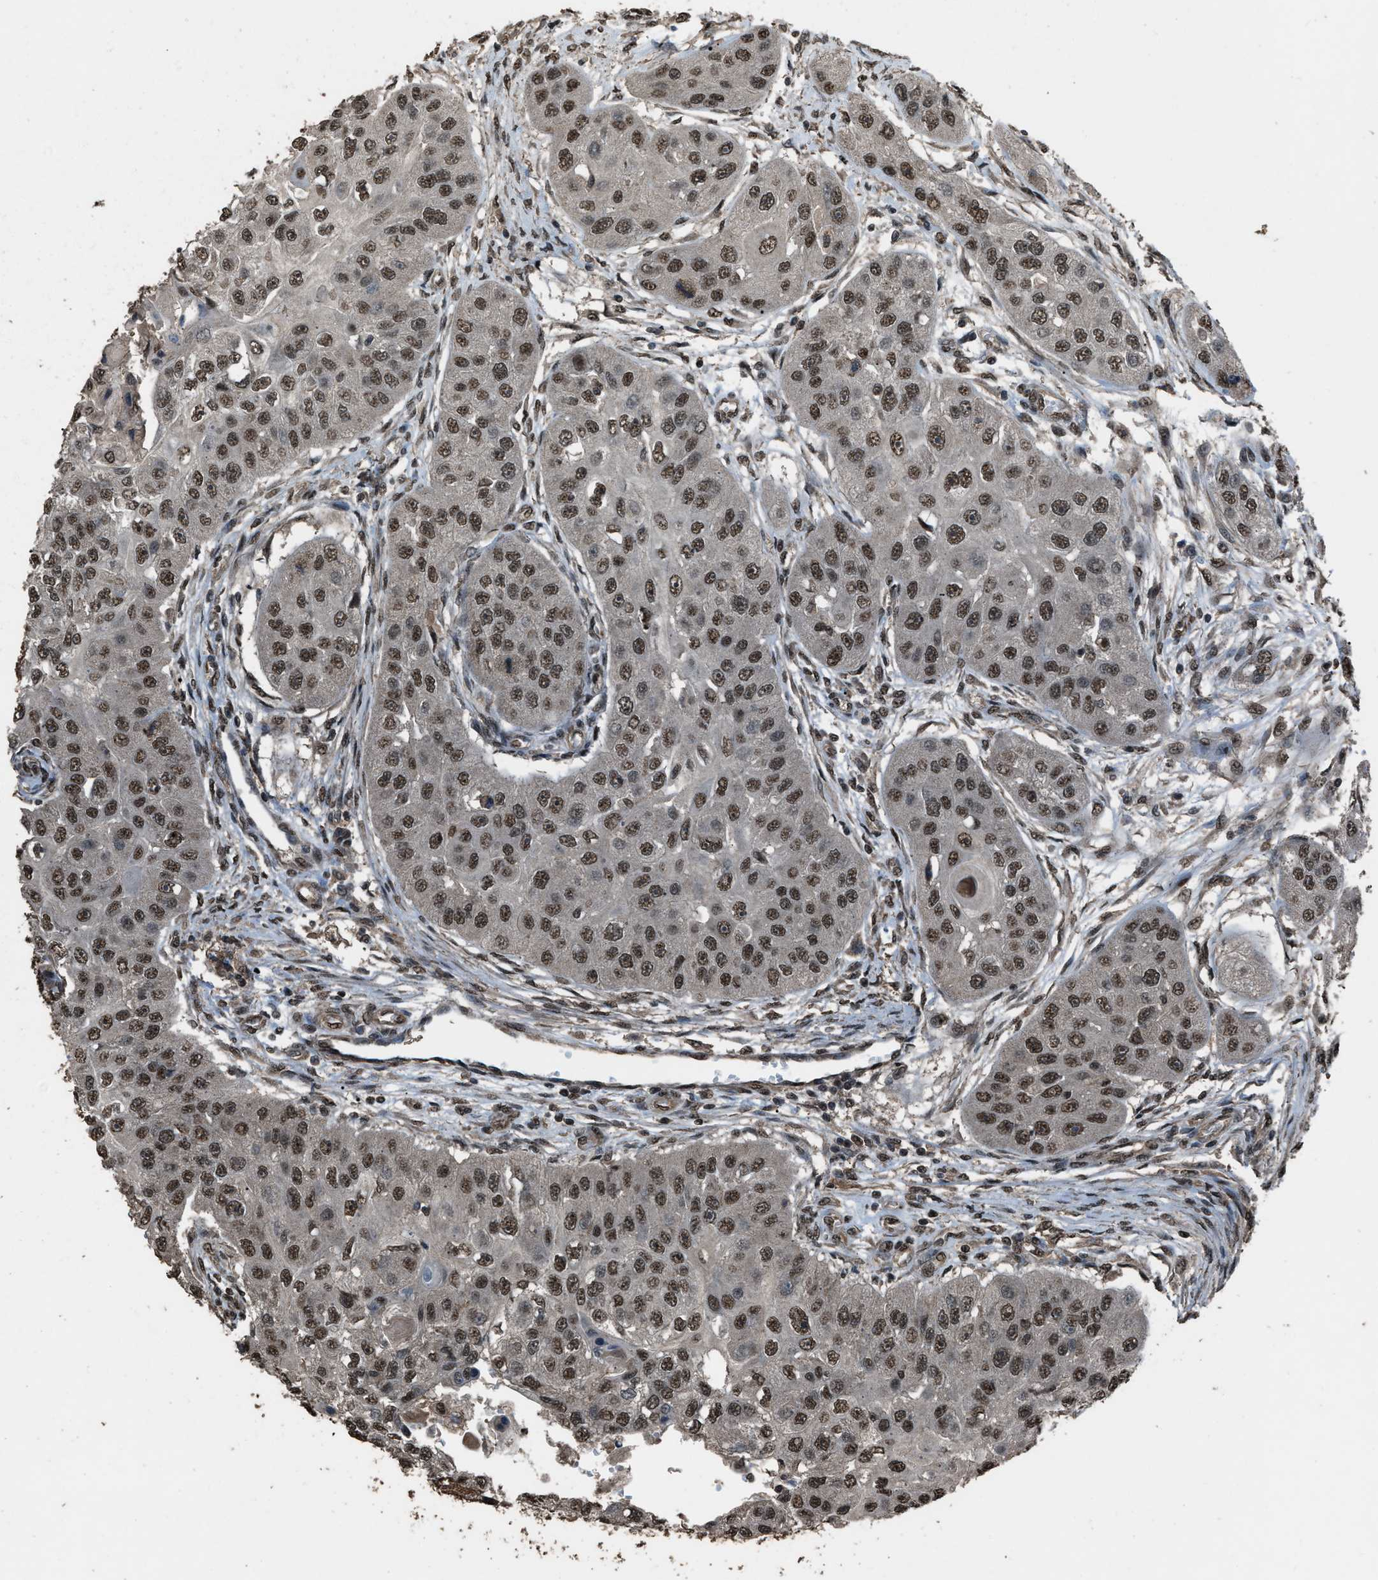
{"staining": {"intensity": "moderate", "quantity": ">75%", "location": "nuclear"}, "tissue": "head and neck cancer", "cell_type": "Tumor cells", "image_type": "cancer", "snomed": [{"axis": "morphology", "description": "Normal tissue, NOS"}, {"axis": "morphology", "description": "Squamous cell carcinoma, NOS"}, {"axis": "topography", "description": "Skeletal muscle"}, {"axis": "topography", "description": "Head-Neck"}], "caption": "The micrograph reveals immunohistochemical staining of squamous cell carcinoma (head and neck). There is moderate nuclear expression is seen in approximately >75% of tumor cells.", "gene": "SERTAD2", "patient": {"sex": "male", "age": 51}}